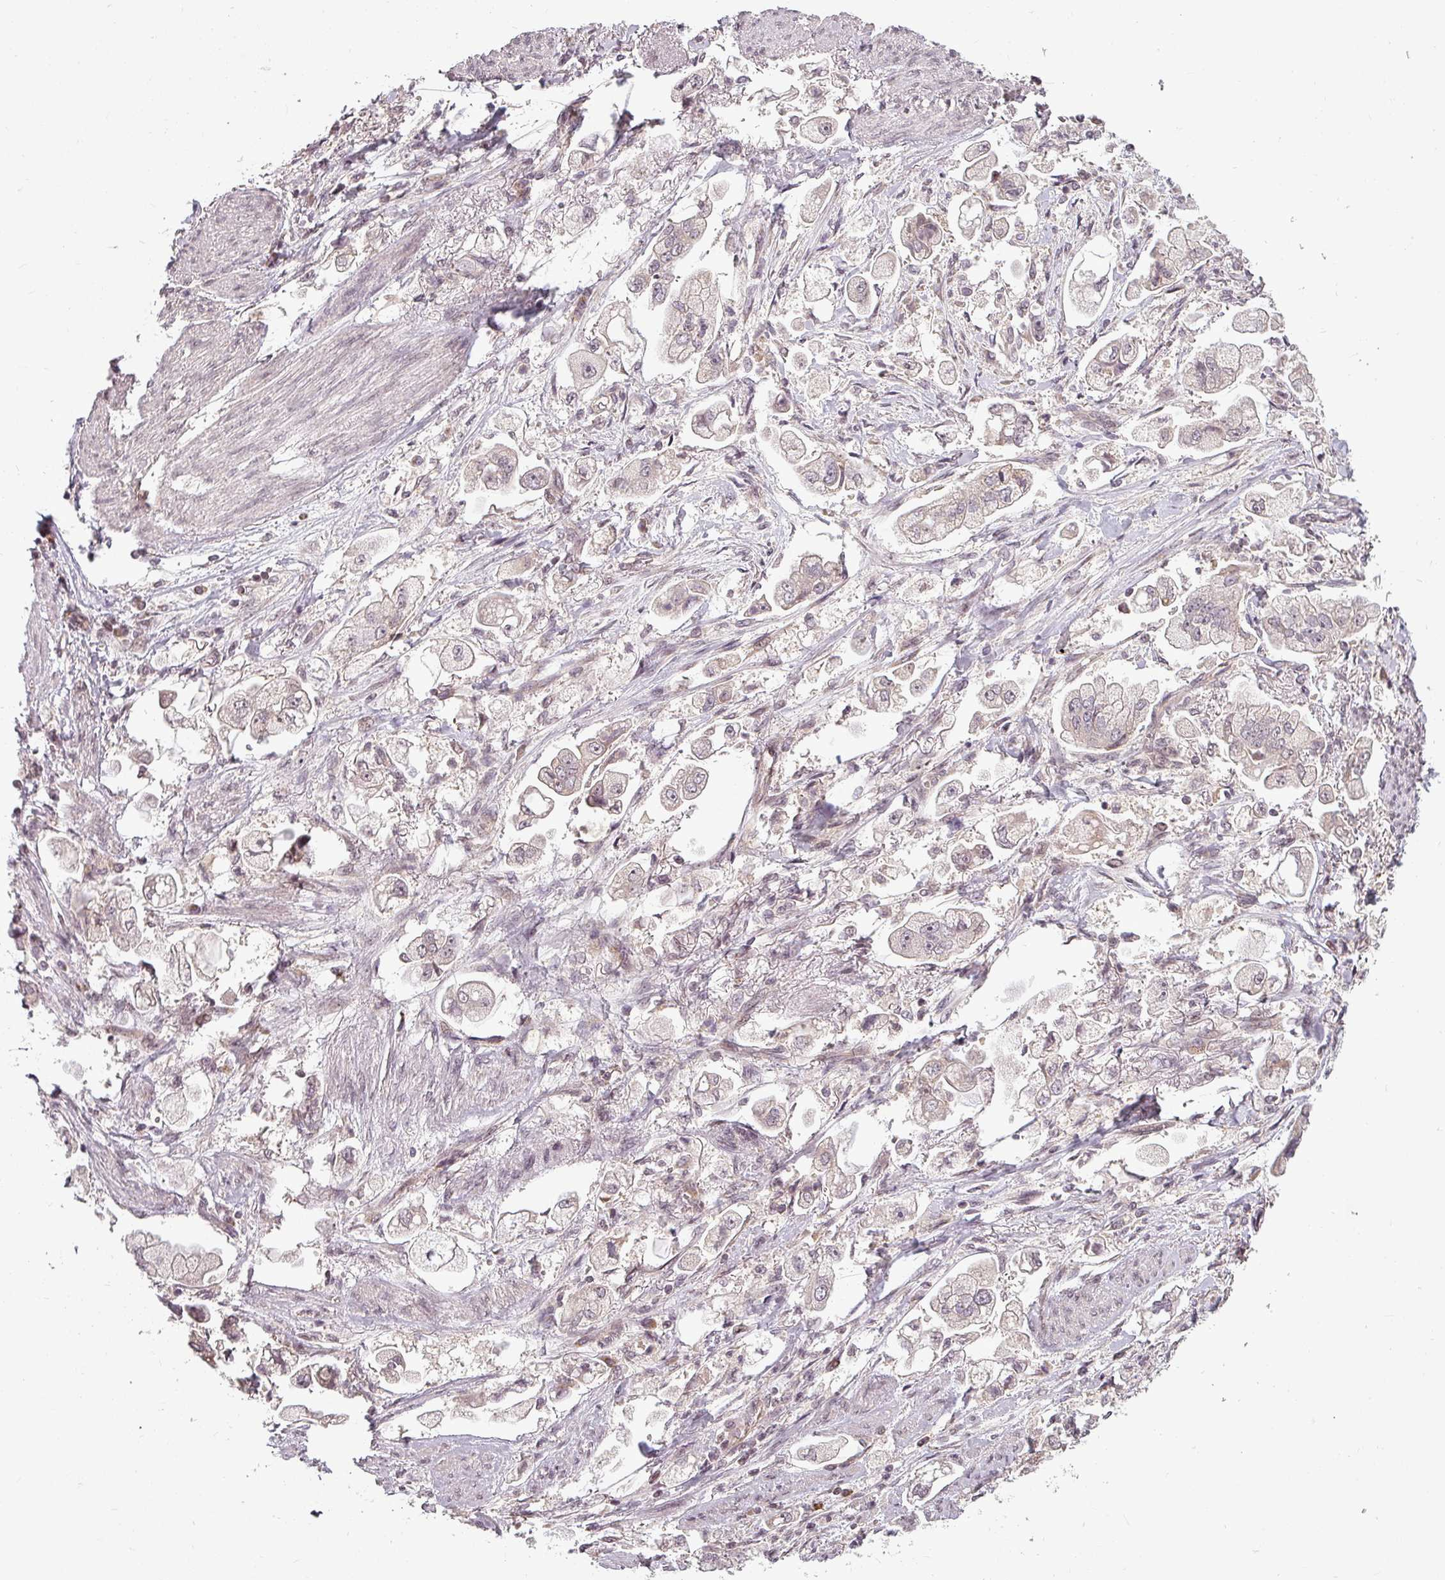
{"staining": {"intensity": "negative", "quantity": "none", "location": "none"}, "tissue": "stomach cancer", "cell_type": "Tumor cells", "image_type": "cancer", "snomed": [{"axis": "morphology", "description": "Adenocarcinoma, NOS"}, {"axis": "topography", "description": "Stomach"}], "caption": "Stomach cancer (adenocarcinoma) stained for a protein using immunohistochemistry (IHC) exhibits no positivity tumor cells.", "gene": "CLIC1", "patient": {"sex": "male", "age": 62}}